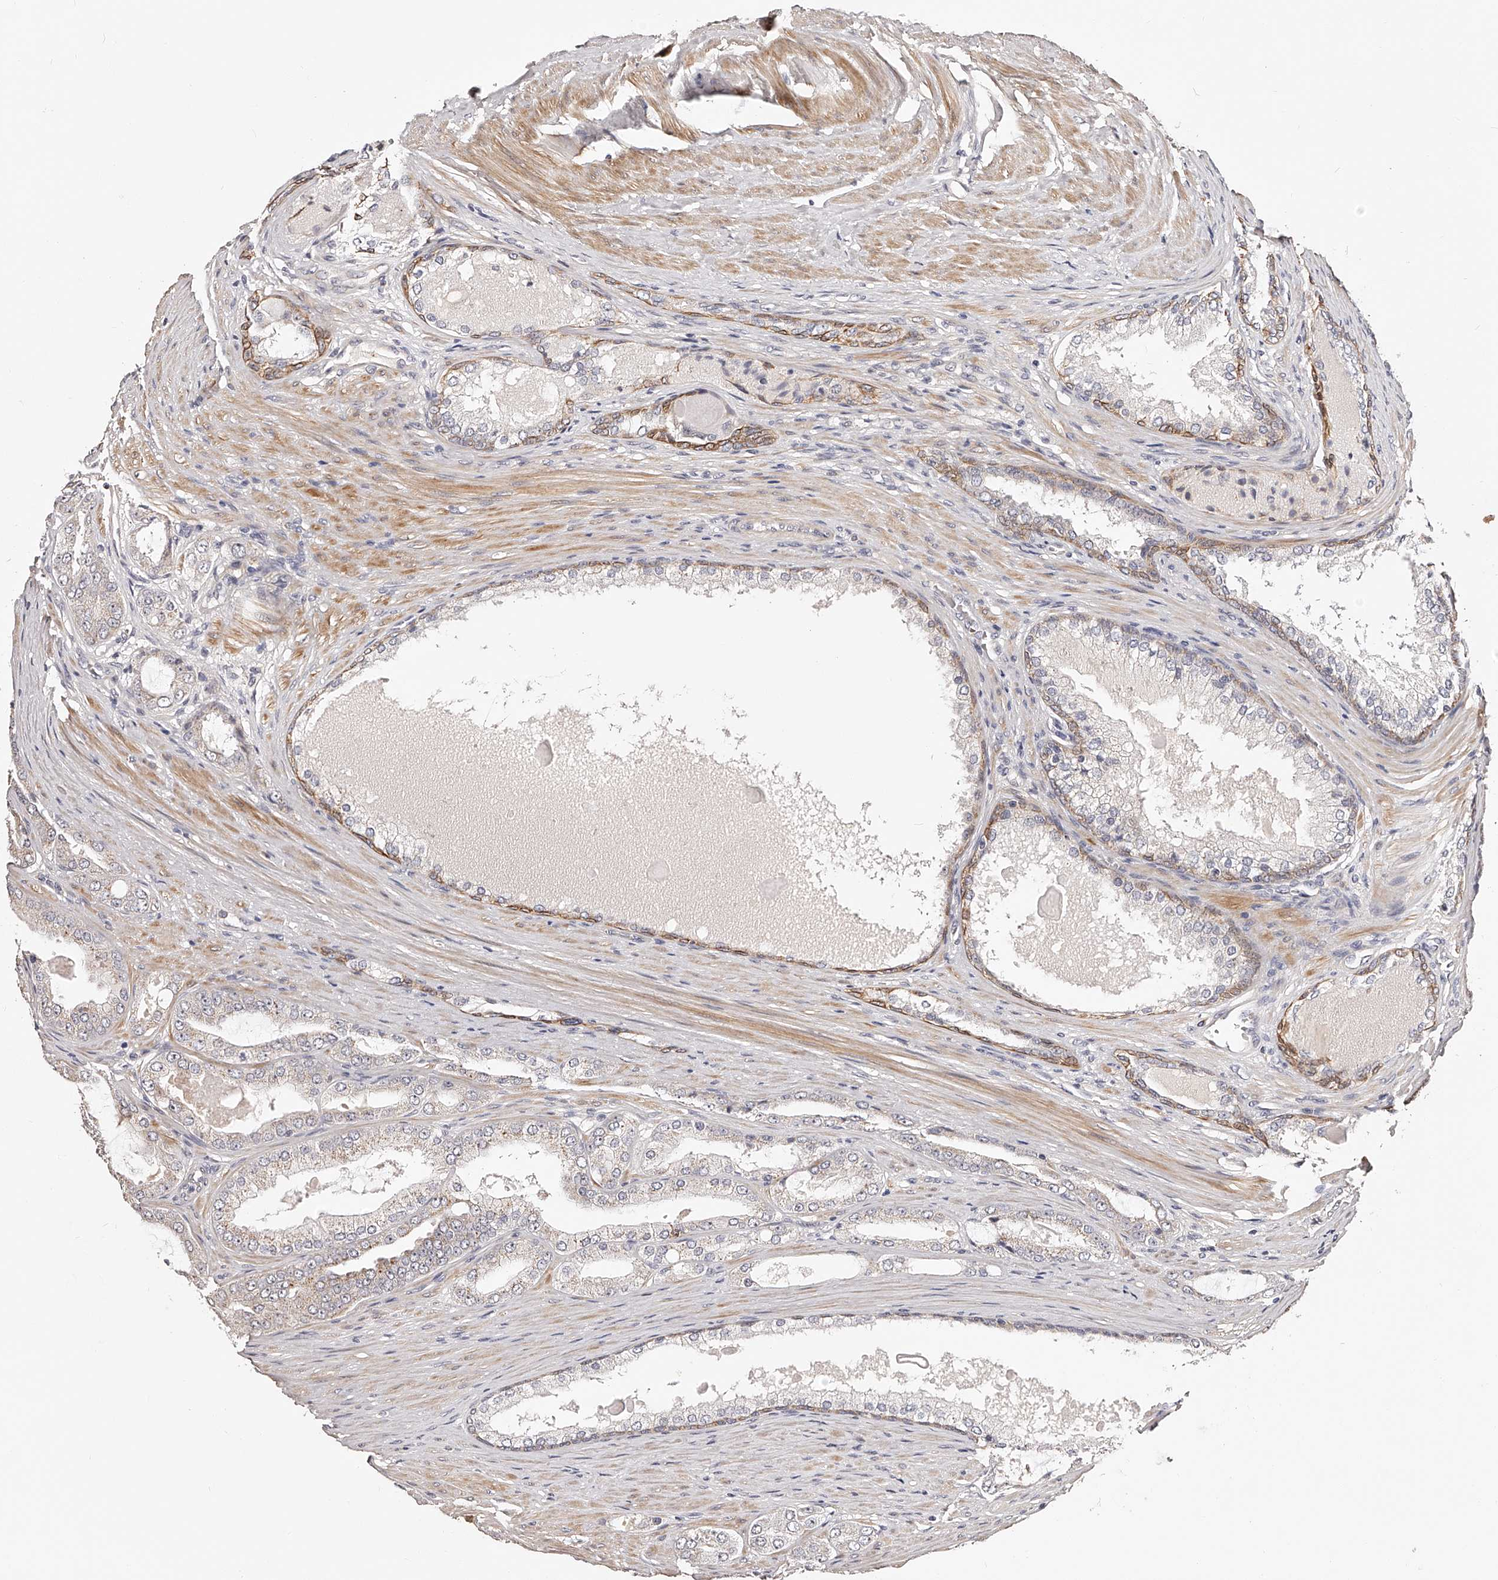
{"staining": {"intensity": "weak", "quantity": "<25%", "location": "cytoplasmic/membranous"}, "tissue": "prostate cancer", "cell_type": "Tumor cells", "image_type": "cancer", "snomed": [{"axis": "morphology", "description": "Adenocarcinoma, High grade"}, {"axis": "topography", "description": "Prostate"}], "caption": "IHC photomicrograph of neoplastic tissue: high-grade adenocarcinoma (prostate) stained with DAB demonstrates no significant protein expression in tumor cells.", "gene": "ZNF502", "patient": {"sex": "male", "age": 60}}